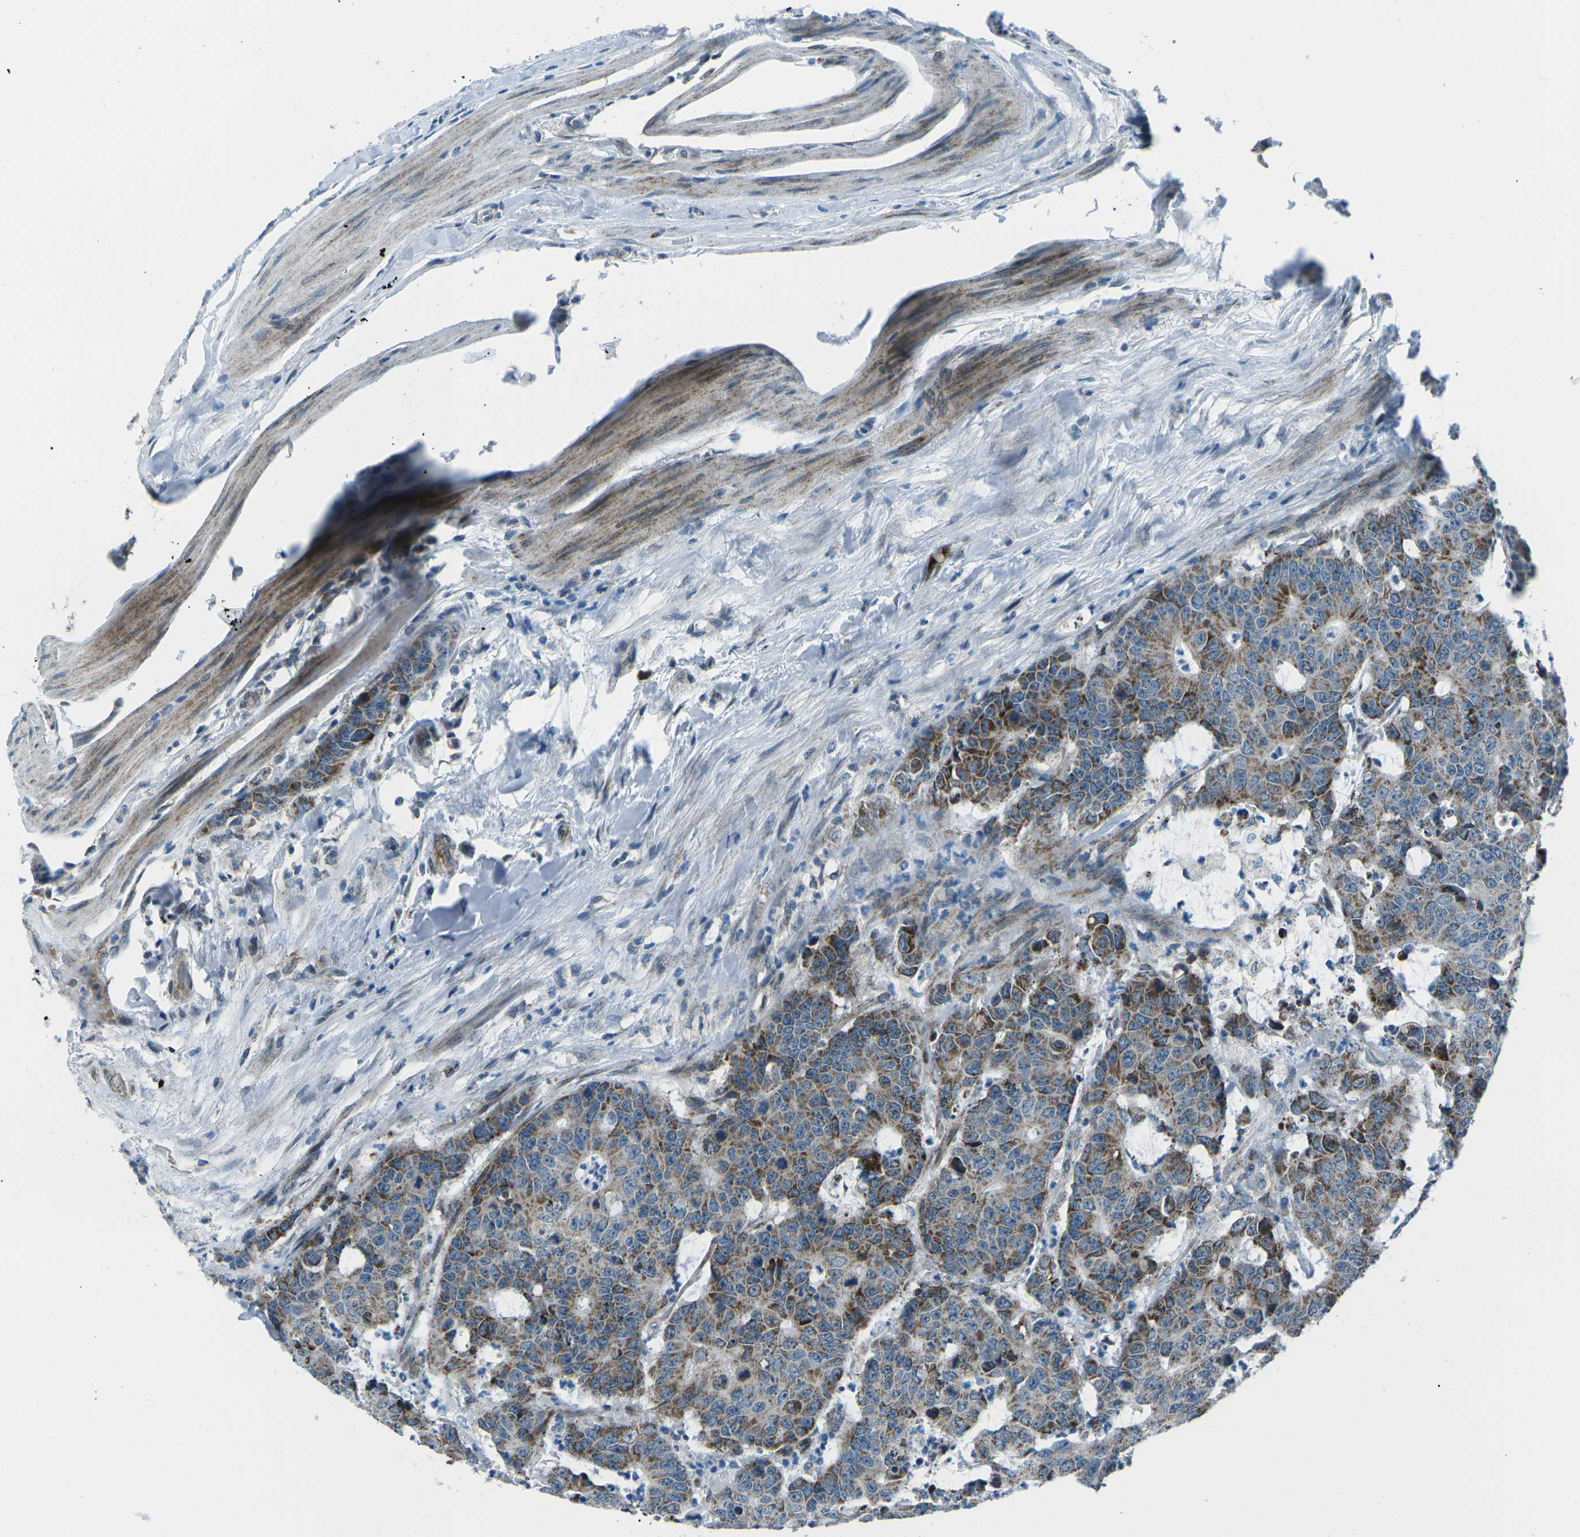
{"staining": {"intensity": "moderate", "quantity": ">75%", "location": "cytoplasmic/membranous"}, "tissue": "colorectal cancer", "cell_type": "Tumor cells", "image_type": "cancer", "snomed": [{"axis": "morphology", "description": "Adenocarcinoma, NOS"}, {"axis": "topography", "description": "Colon"}], "caption": "There is medium levels of moderate cytoplasmic/membranous positivity in tumor cells of adenocarcinoma (colorectal), as demonstrated by immunohistochemical staining (brown color).", "gene": "RFESD", "patient": {"sex": "female", "age": 86}}